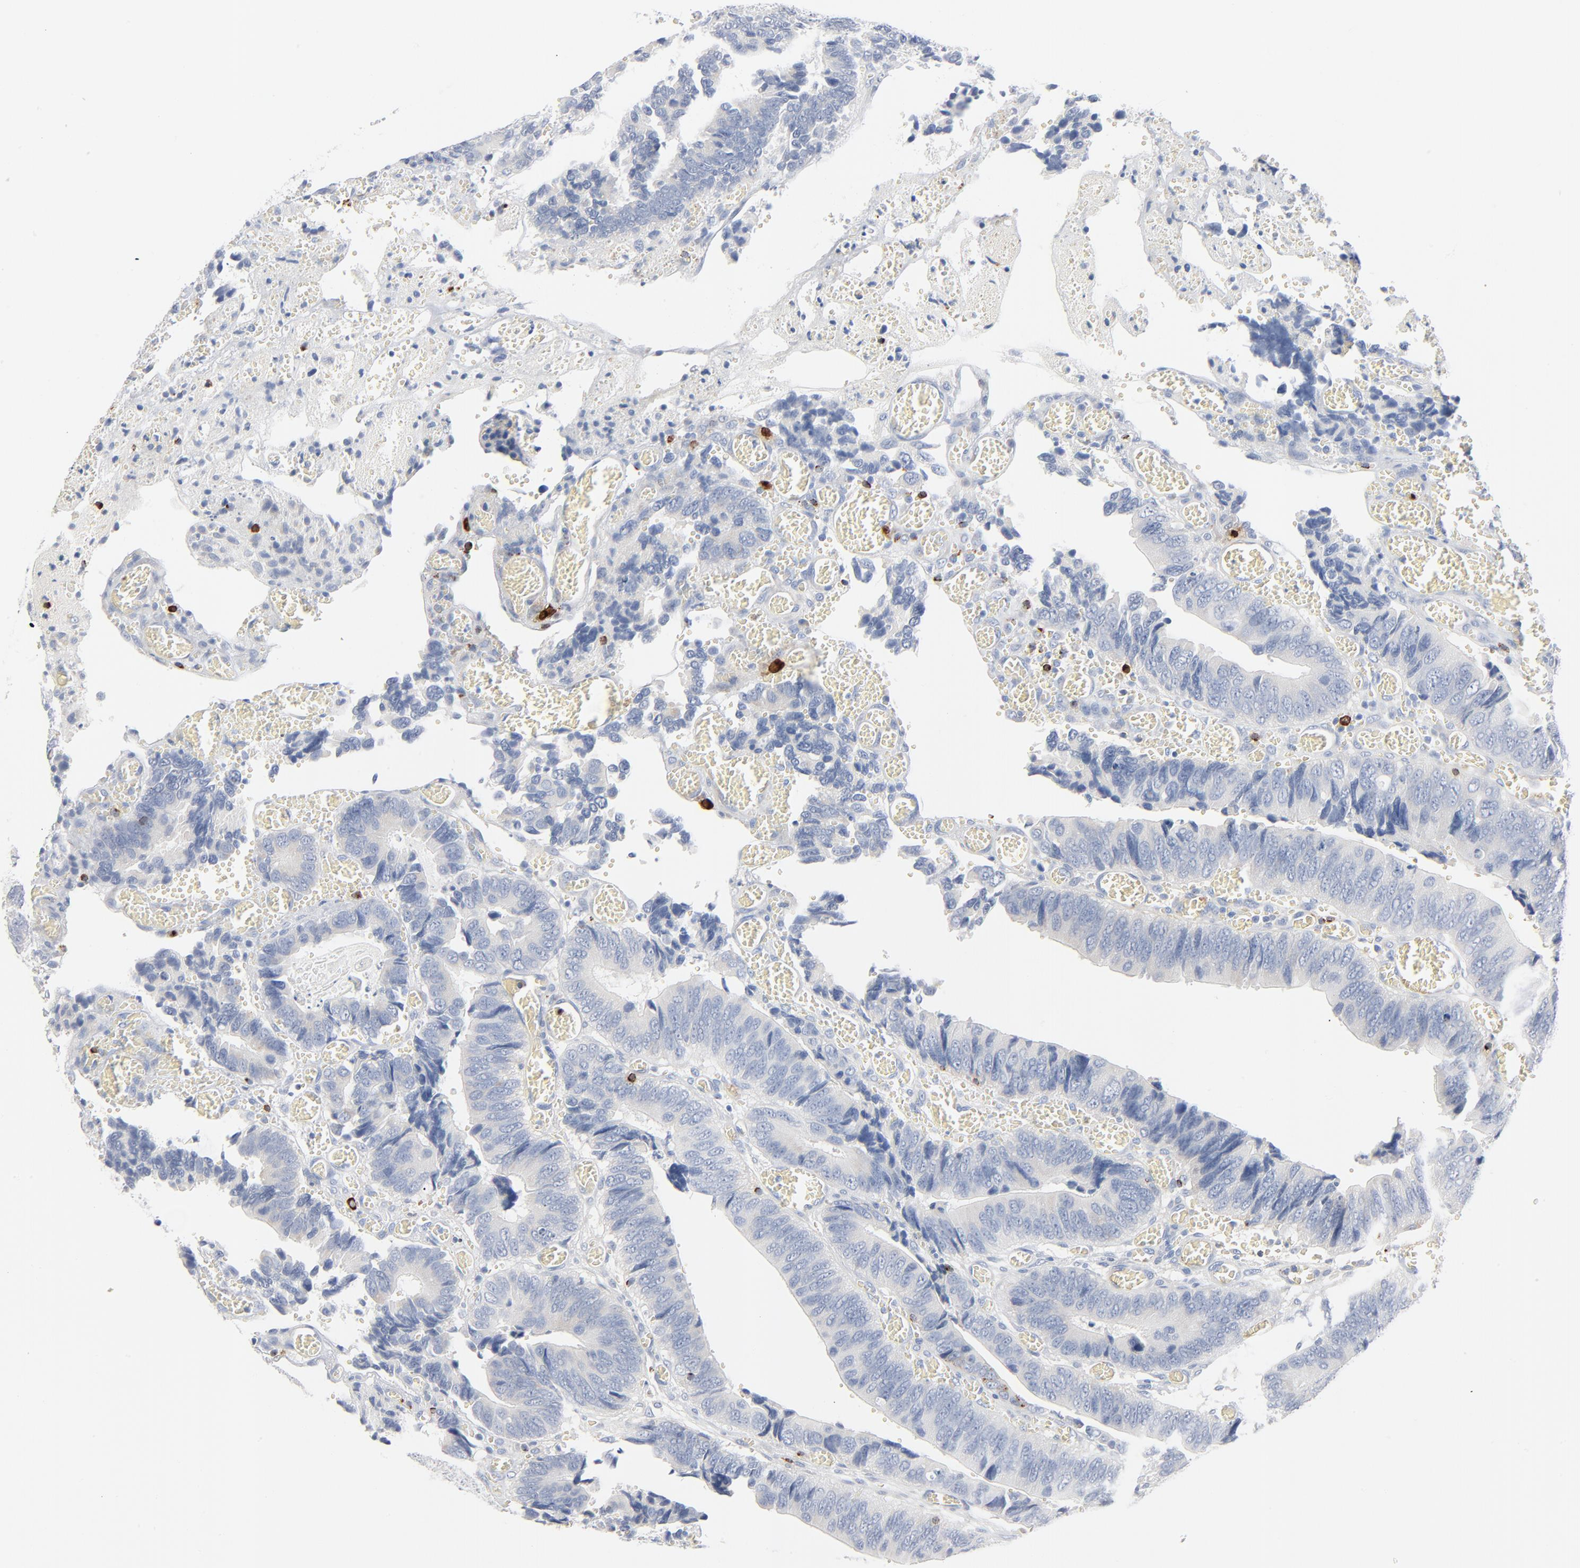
{"staining": {"intensity": "negative", "quantity": "none", "location": "none"}, "tissue": "colorectal cancer", "cell_type": "Tumor cells", "image_type": "cancer", "snomed": [{"axis": "morphology", "description": "Adenocarcinoma, NOS"}, {"axis": "topography", "description": "Colon"}], "caption": "This is an IHC photomicrograph of colorectal cancer. There is no staining in tumor cells.", "gene": "GZMB", "patient": {"sex": "male", "age": 72}}